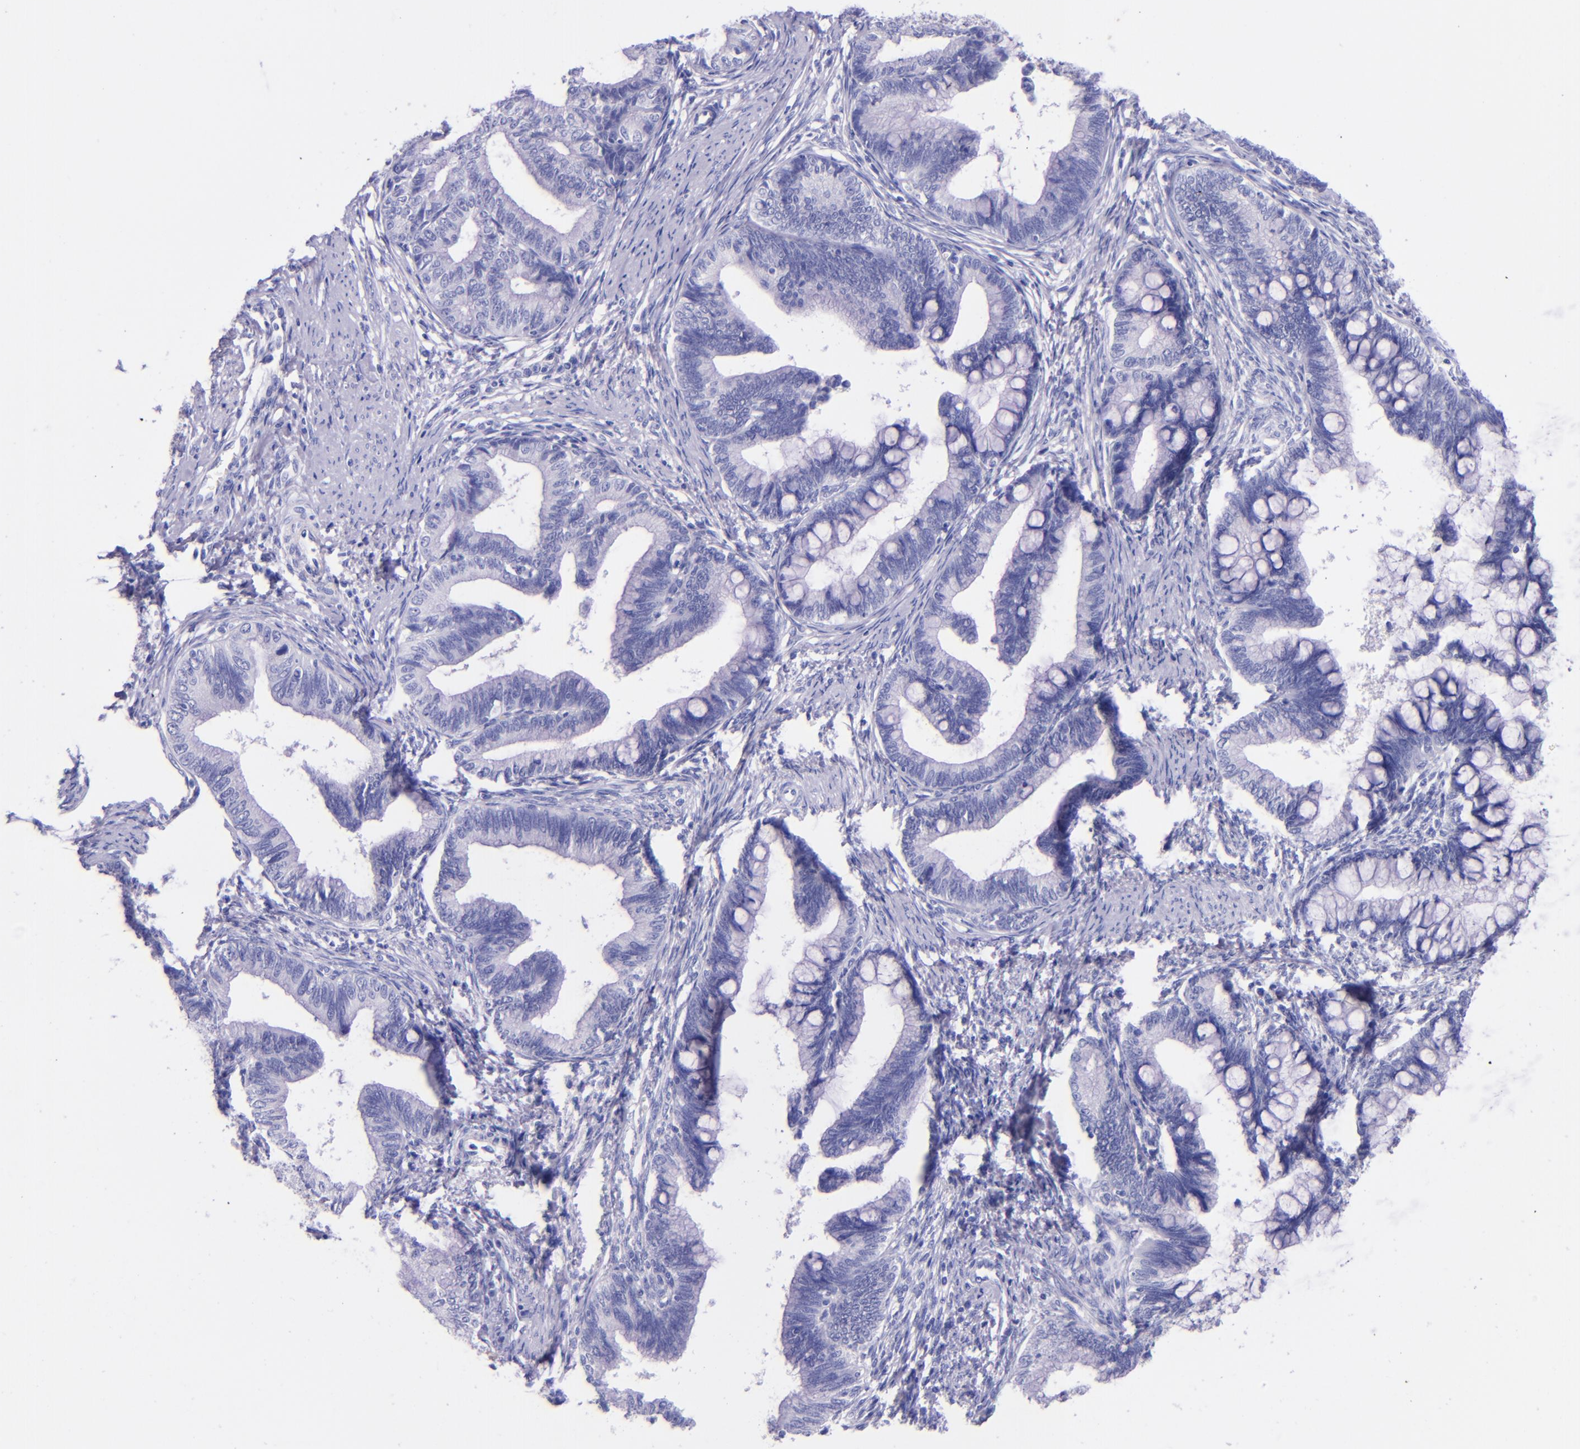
{"staining": {"intensity": "negative", "quantity": "none", "location": "none"}, "tissue": "cervical cancer", "cell_type": "Tumor cells", "image_type": "cancer", "snomed": [{"axis": "morphology", "description": "Adenocarcinoma, NOS"}, {"axis": "topography", "description": "Cervix"}], "caption": "This micrograph is of cervical adenocarcinoma stained with immunohistochemistry to label a protein in brown with the nuclei are counter-stained blue. There is no positivity in tumor cells.", "gene": "UCHL1", "patient": {"sex": "female", "age": 36}}